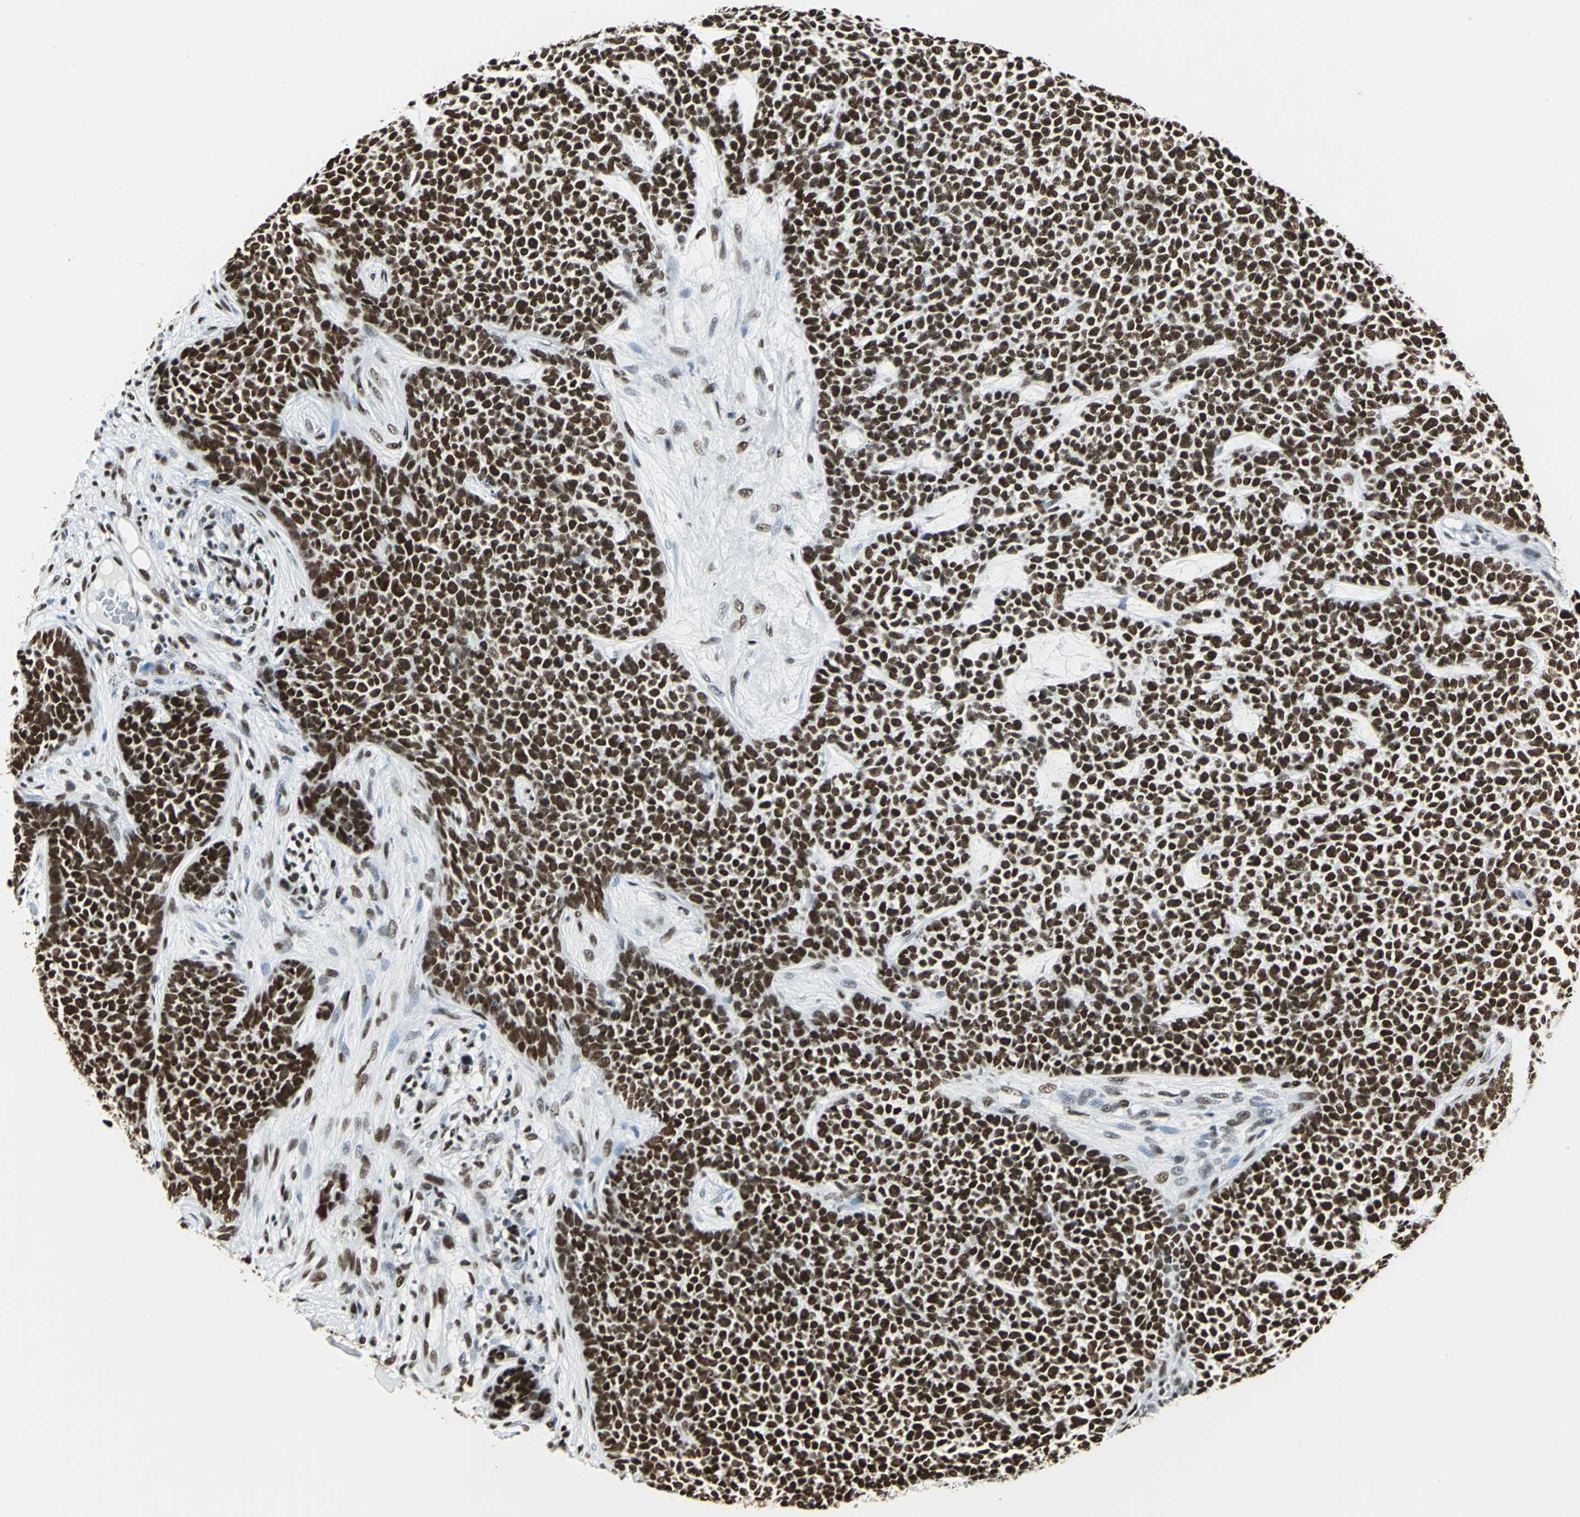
{"staining": {"intensity": "strong", "quantity": ">75%", "location": "nuclear"}, "tissue": "skin cancer", "cell_type": "Tumor cells", "image_type": "cancer", "snomed": [{"axis": "morphology", "description": "Basal cell carcinoma"}, {"axis": "topography", "description": "Skin"}], "caption": "Immunohistochemistry photomicrograph of human skin basal cell carcinoma stained for a protein (brown), which displays high levels of strong nuclear positivity in about >75% of tumor cells.", "gene": "HDAC2", "patient": {"sex": "female", "age": 84}}